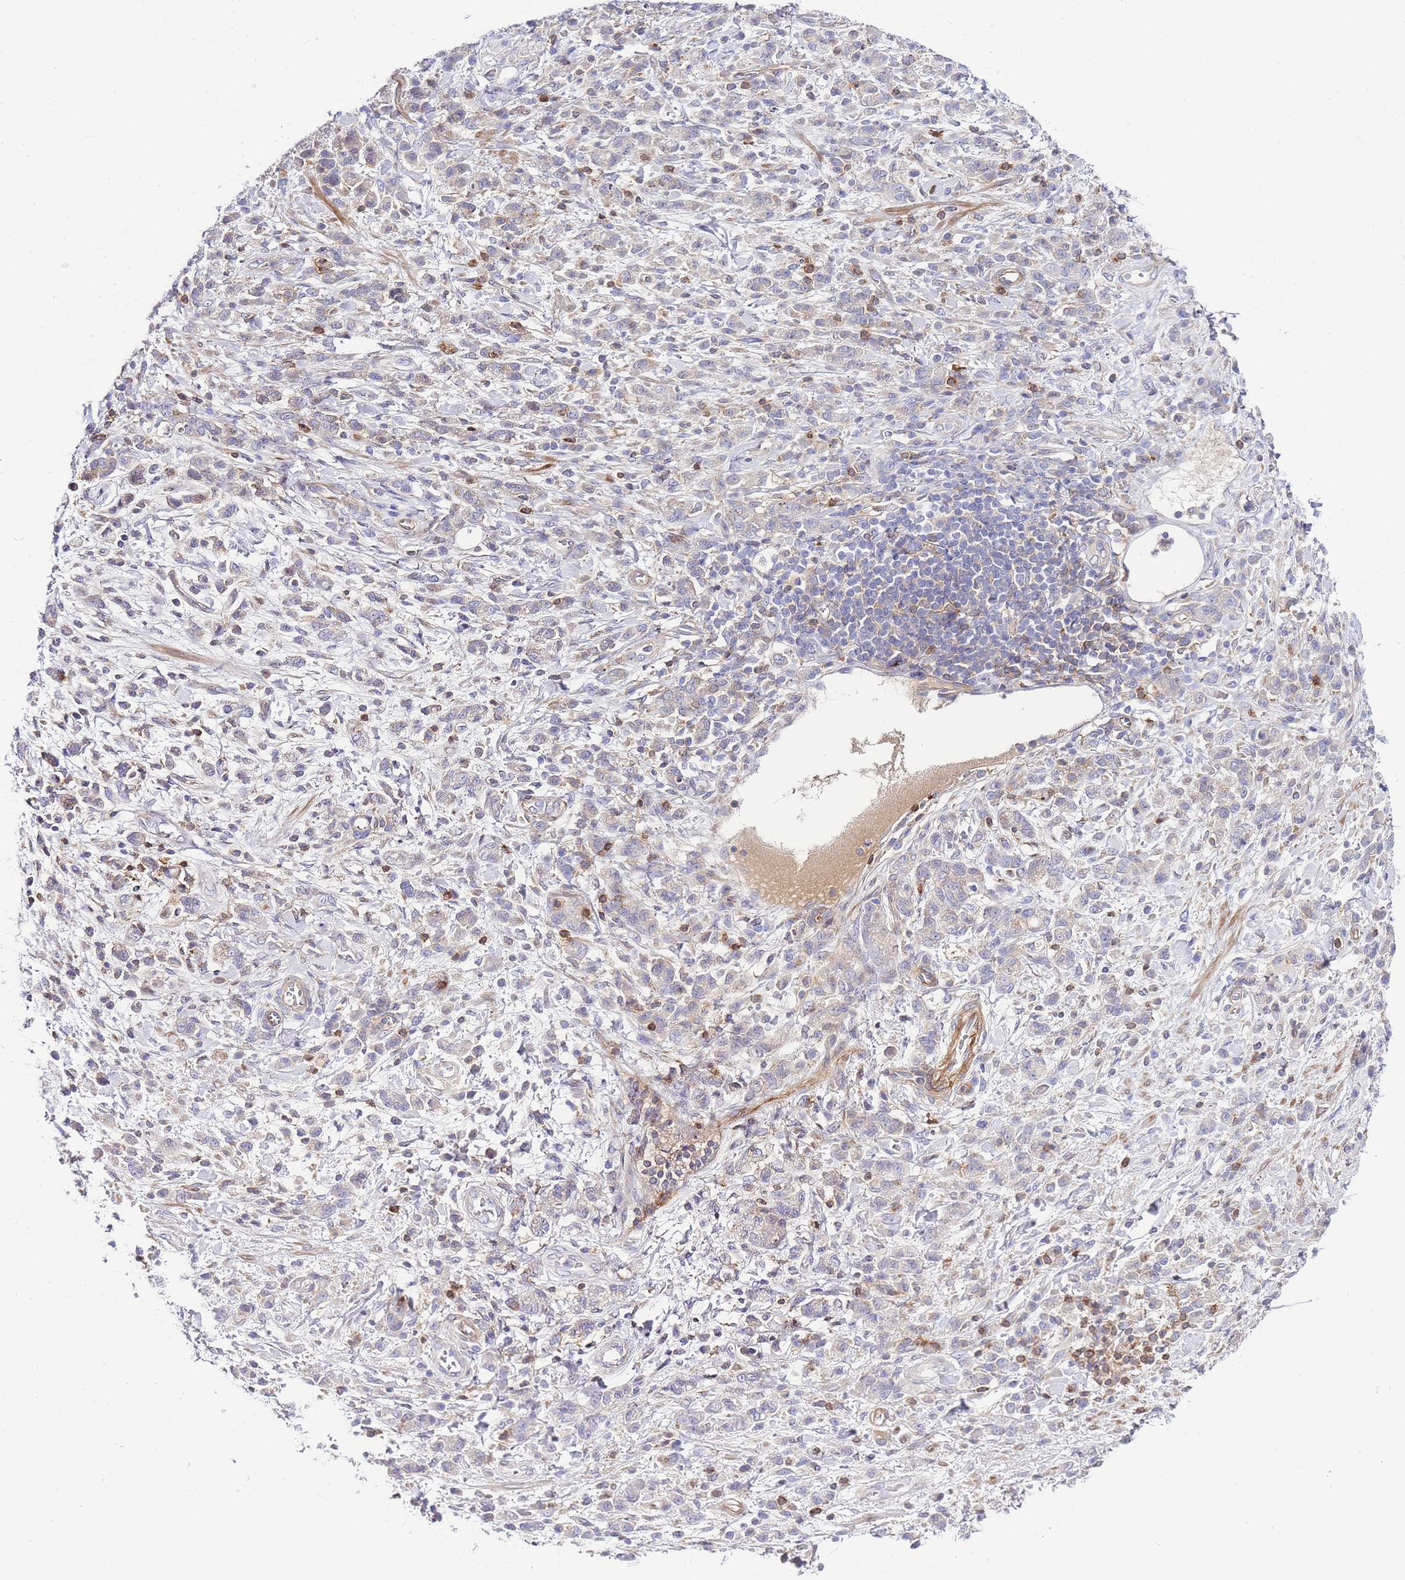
{"staining": {"intensity": "weak", "quantity": "<25%", "location": "cytoplasmic/membranous"}, "tissue": "stomach cancer", "cell_type": "Tumor cells", "image_type": "cancer", "snomed": [{"axis": "morphology", "description": "Adenocarcinoma, NOS"}, {"axis": "topography", "description": "Stomach"}], "caption": "Stomach cancer was stained to show a protein in brown. There is no significant positivity in tumor cells.", "gene": "FBN3", "patient": {"sex": "male", "age": 77}}